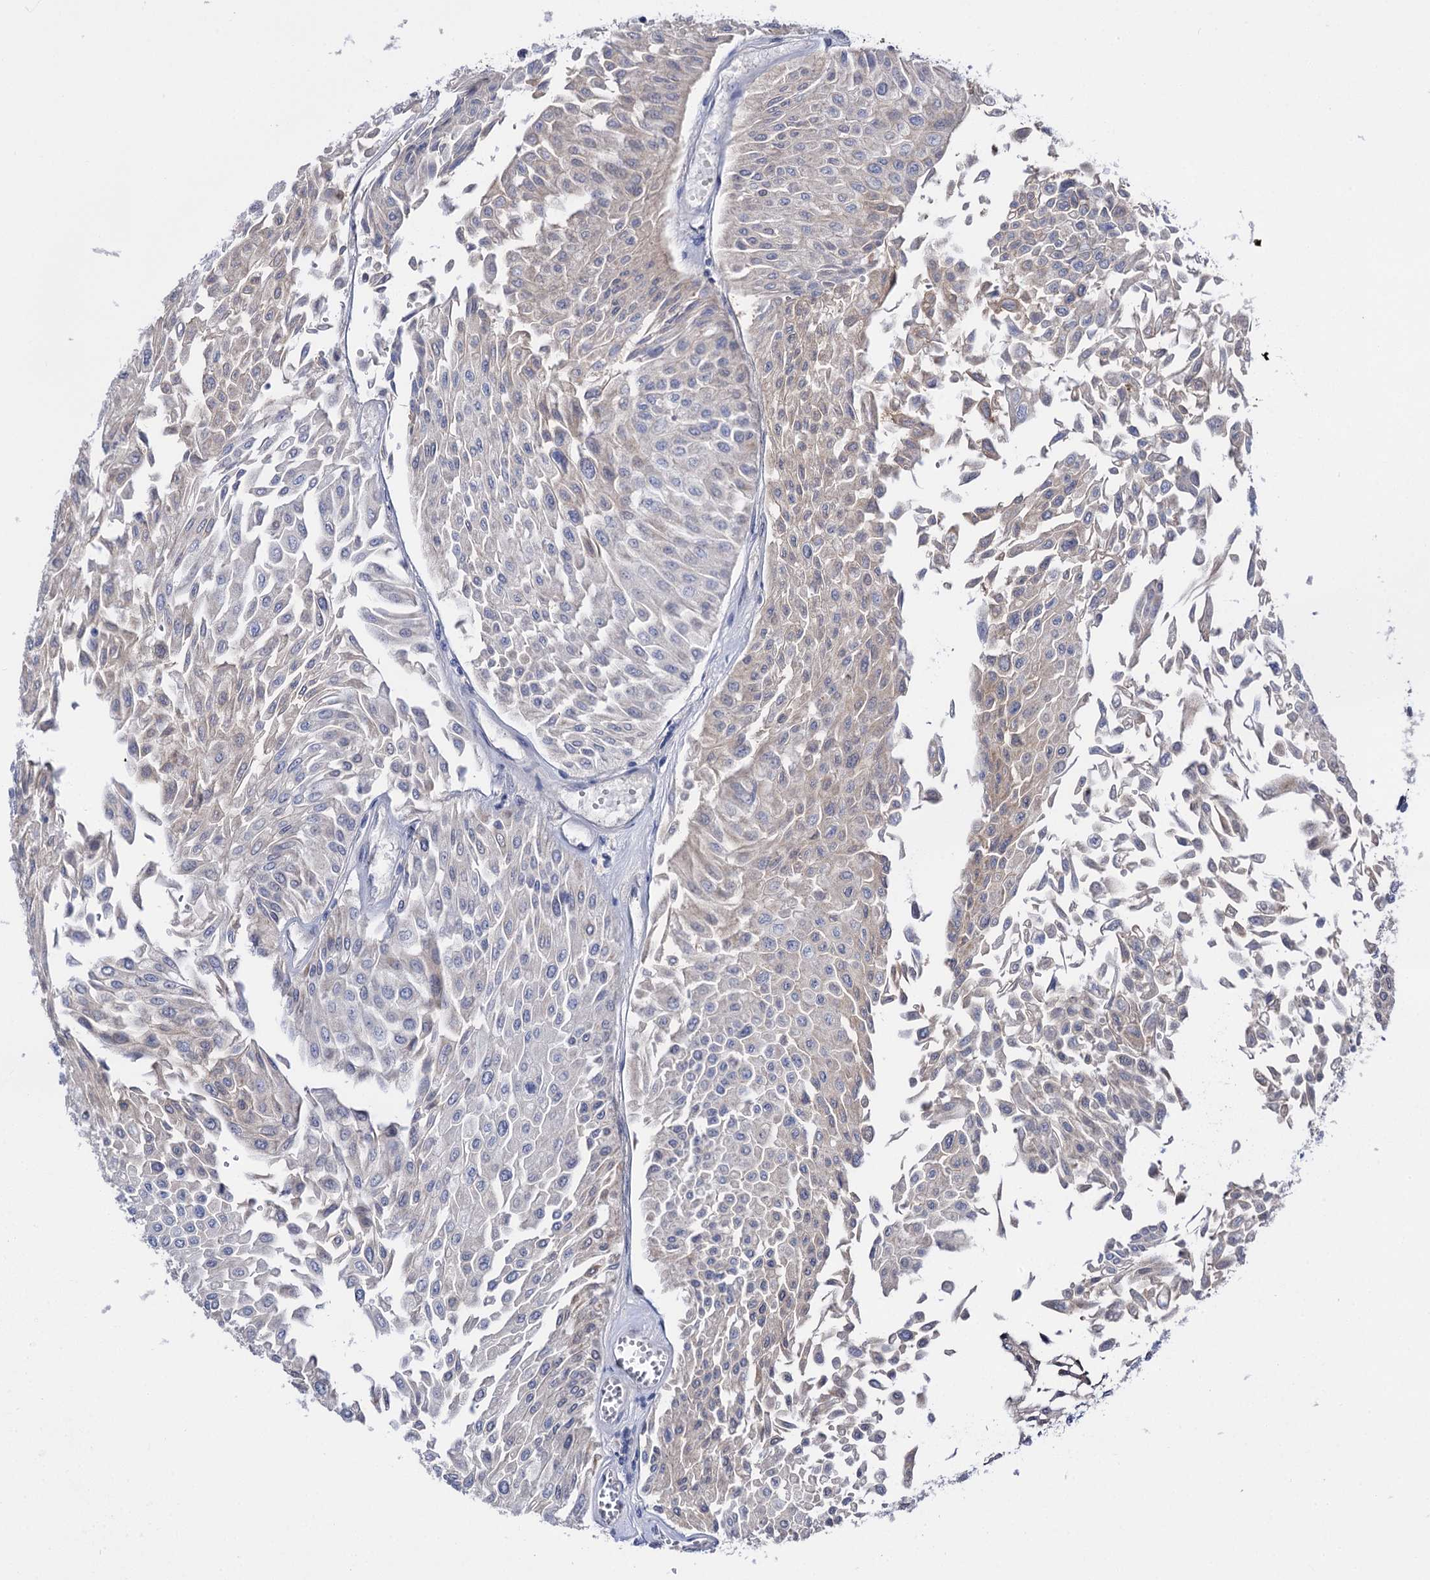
{"staining": {"intensity": "negative", "quantity": "none", "location": "none"}, "tissue": "urothelial cancer", "cell_type": "Tumor cells", "image_type": "cancer", "snomed": [{"axis": "morphology", "description": "Urothelial carcinoma, Low grade"}, {"axis": "topography", "description": "Urinary bladder"}], "caption": "Immunohistochemical staining of urothelial cancer shows no significant positivity in tumor cells. (DAB immunohistochemistry visualized using brightfield microscopy, high magnification).", "gene": "NEK10", "patient": {"sex": "male", "age": 67}}